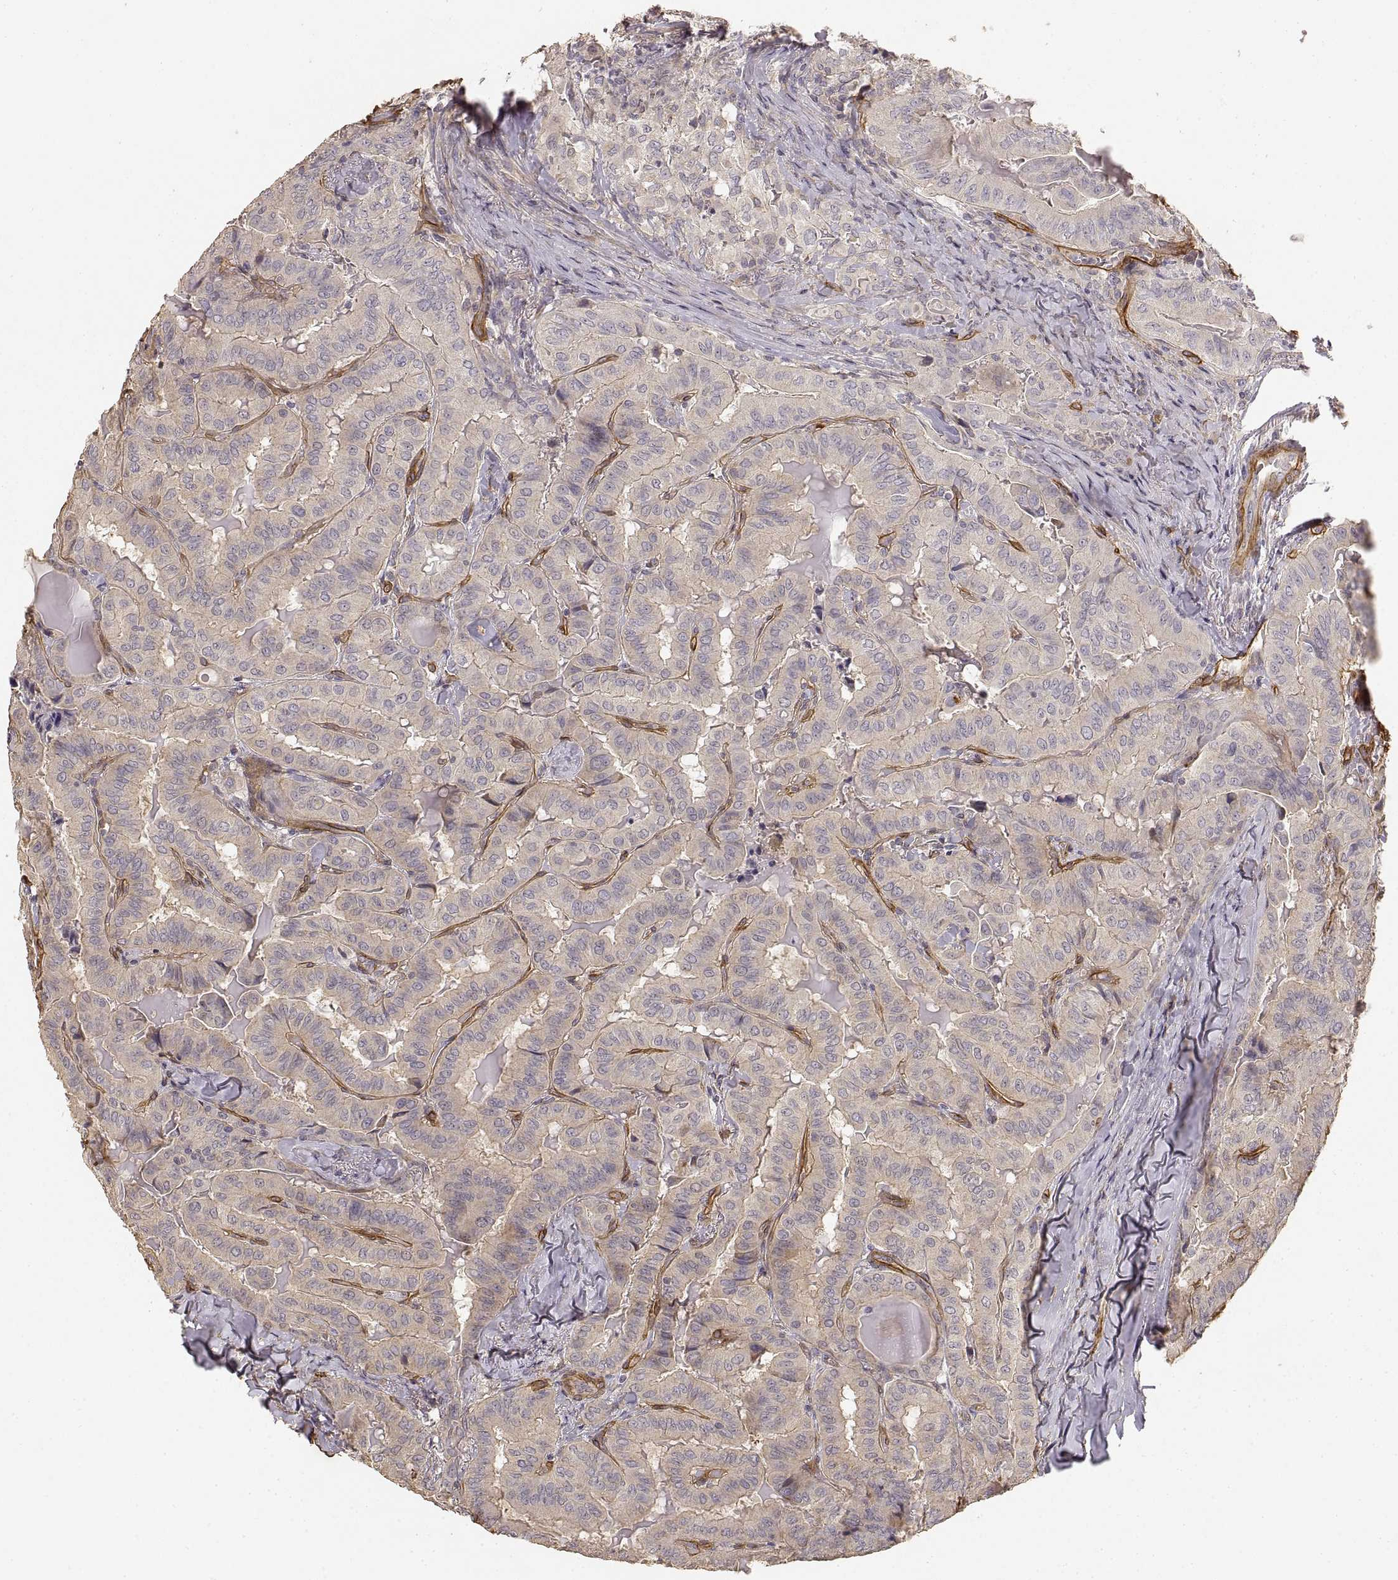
{"staining": {"intensity": "negative", "quantity": "none", "location": "none"}, "tissue": "thyroid cancer", "cell_type": "Tumor cells", "image_type": "cancer", "snomed": [{"axis": "morphology", "description": "Papillary adenocarcinoma, NOS"}, {"axis": "topography", "description": "Thyroid gland"}], "caption": "A high-resolution histopathology image shows immunohistochemistry staining of thyroid cancer (papillary adenocarcinoma), which demonstrates no significant positivity in tumor cells. Nuclei are stained in blue.", "gene": "LAMA4", "patient": {"sex": "female", "age": 68}}